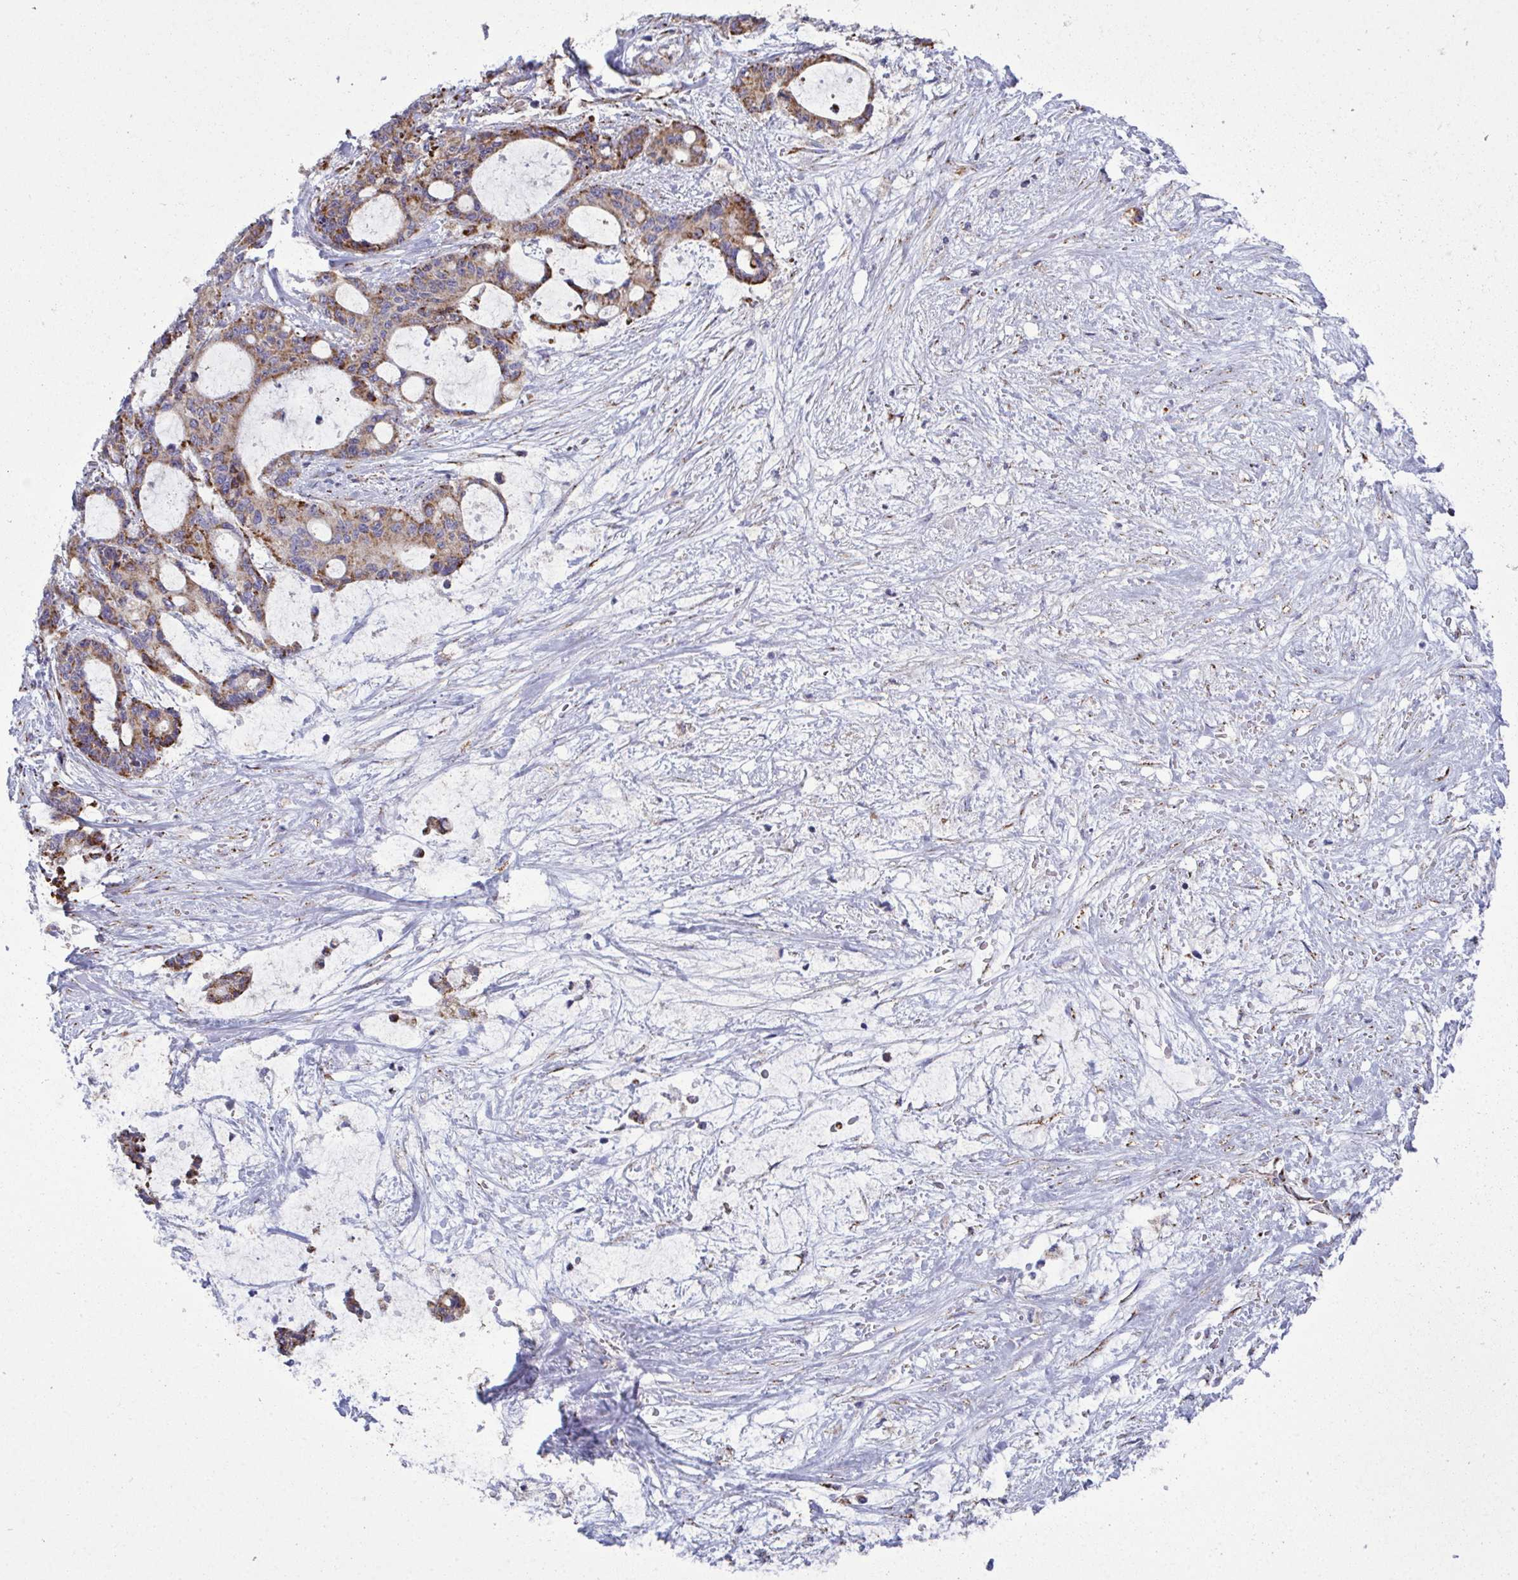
{"staining": {"intensity": "moderate", "quantity": ">75%", "location": "cytoplasmic/membranous"}, "tissue": "liver cancer", "cell_type": "Tumor cells", "image_type": "cancer", "snomed": [{"axis": "morphology", "description": "Normal tissue, NOS"}, {"axis": "morphology", "description": "Cholangiocarcinoma"}, {"axis": "topography", "description": "Liver"}, {"axis": "topography", "description": "Peripheral nerve tissue"}], "caption": "An IHC photomicrograph of neoplastic tissue is shown. Protein staining in brown labels moderate cytoplasmic/membranous positivity in liver cancer (cholangiocarcinoma) within tumor cells.", "gene": "CSDE1", "patient": {"sex": "female", "age": 73}}